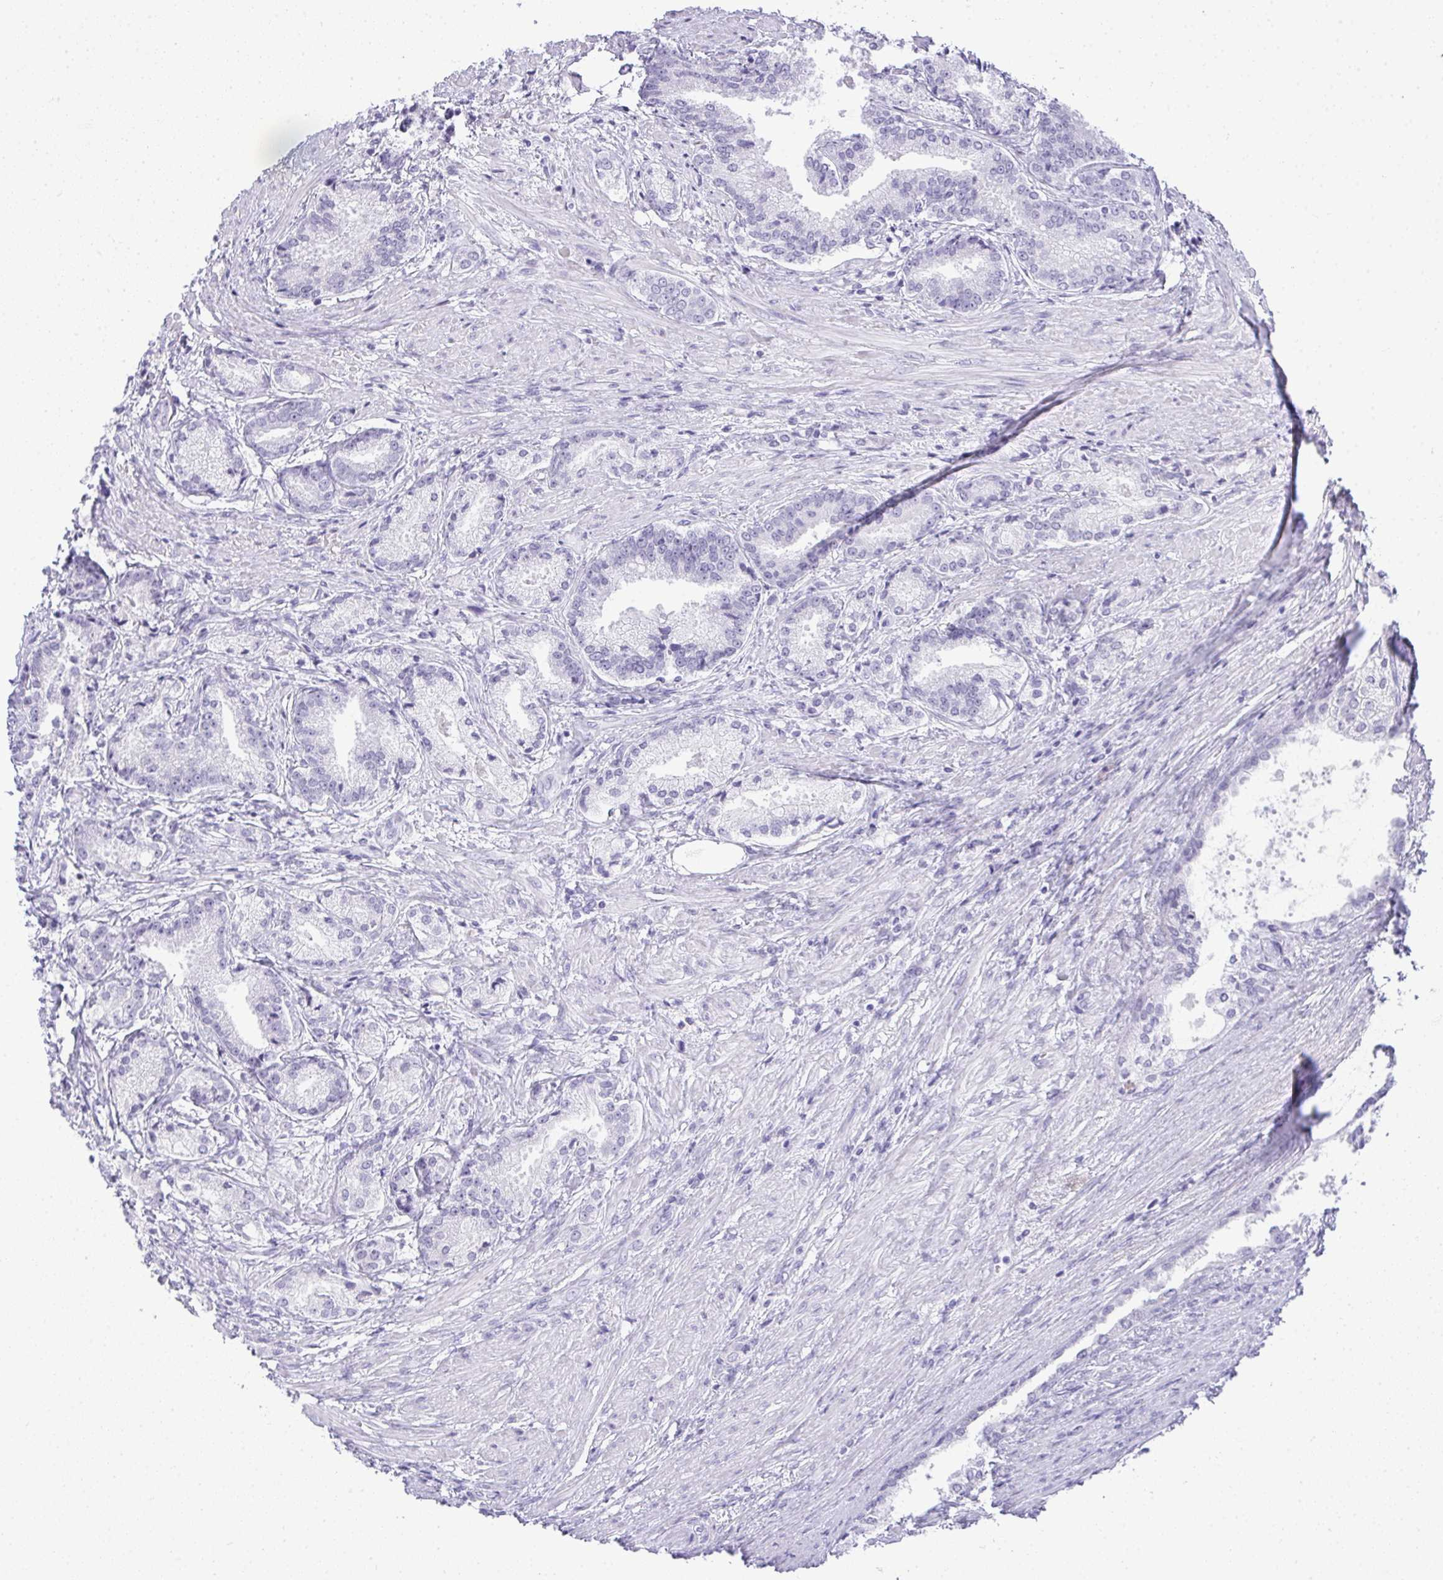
{"staining": {"intensity": "negative", "quantity": "none", "location": "none"}, "tissue": "prostate cancer", "cell_type": "Tumor cells", "image_type": "cancer", "snomed": [{"axis": "morphology", "description": "Adenocarcinoma, High grade"}, {"axis": "topography", "description": "Prostate and seminal vesicle, NOS"}], "caption": "Tumor cells are negative for protein expression in human high-grade adenocarcinoma (prostate). The staining was performed using DAB to visualize the protein expression in brown, while the nuclei were stained in blue with hematoxylin (Magnification: 20x).", "gene": "PLA2G1B", "patient": {"sex": "male", "age": 61}}